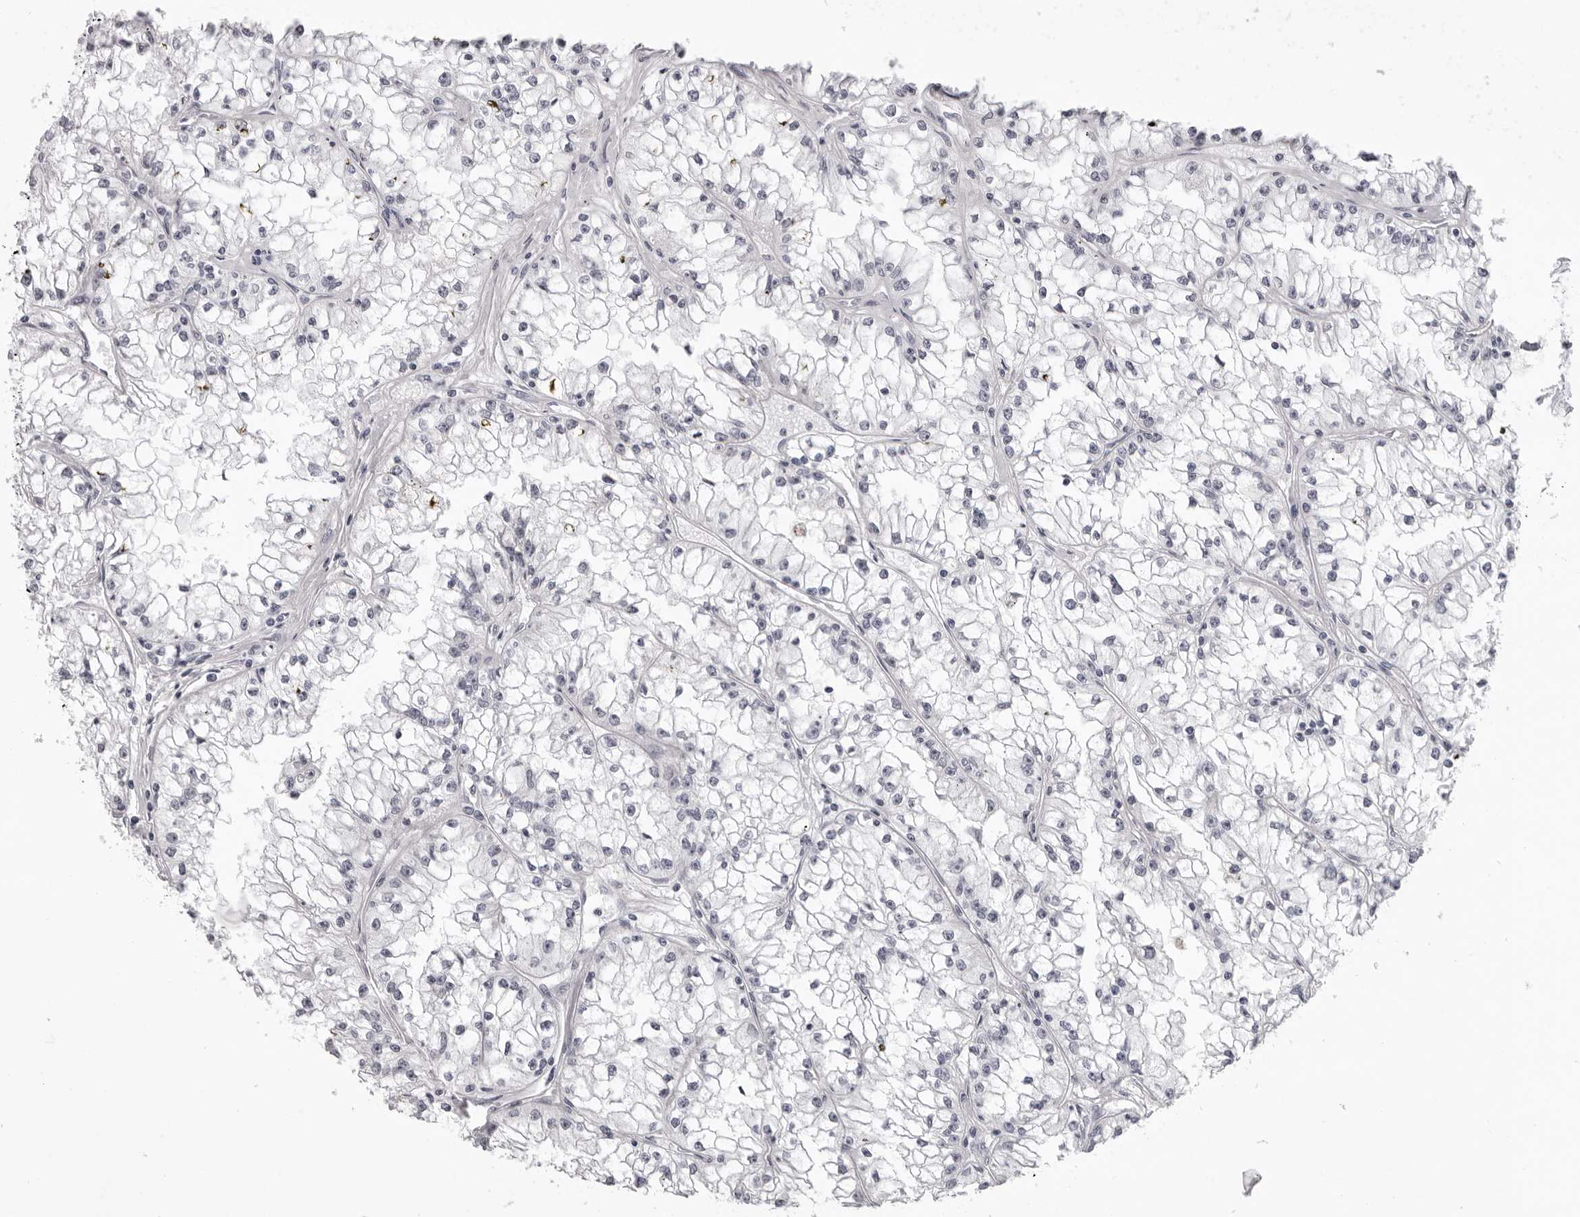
{"staining": {"intensity": "negative", "quantity": "none", "location": "none"}, "tissue": "renal cancer", "cell_type": "Tumor cells", "image_type": "cancer", "snomed": [{"axis": "morphology", "description": "Adenocarcinoma, NOS"}, {"axis": "topography", "description": "Kidney"}], "caption": "Tumor cells show no significant positivity in renal cancer (adenocarcinoma).", "gene": "EXOSC10", "patient": {"sex": "male", "age": 56}}